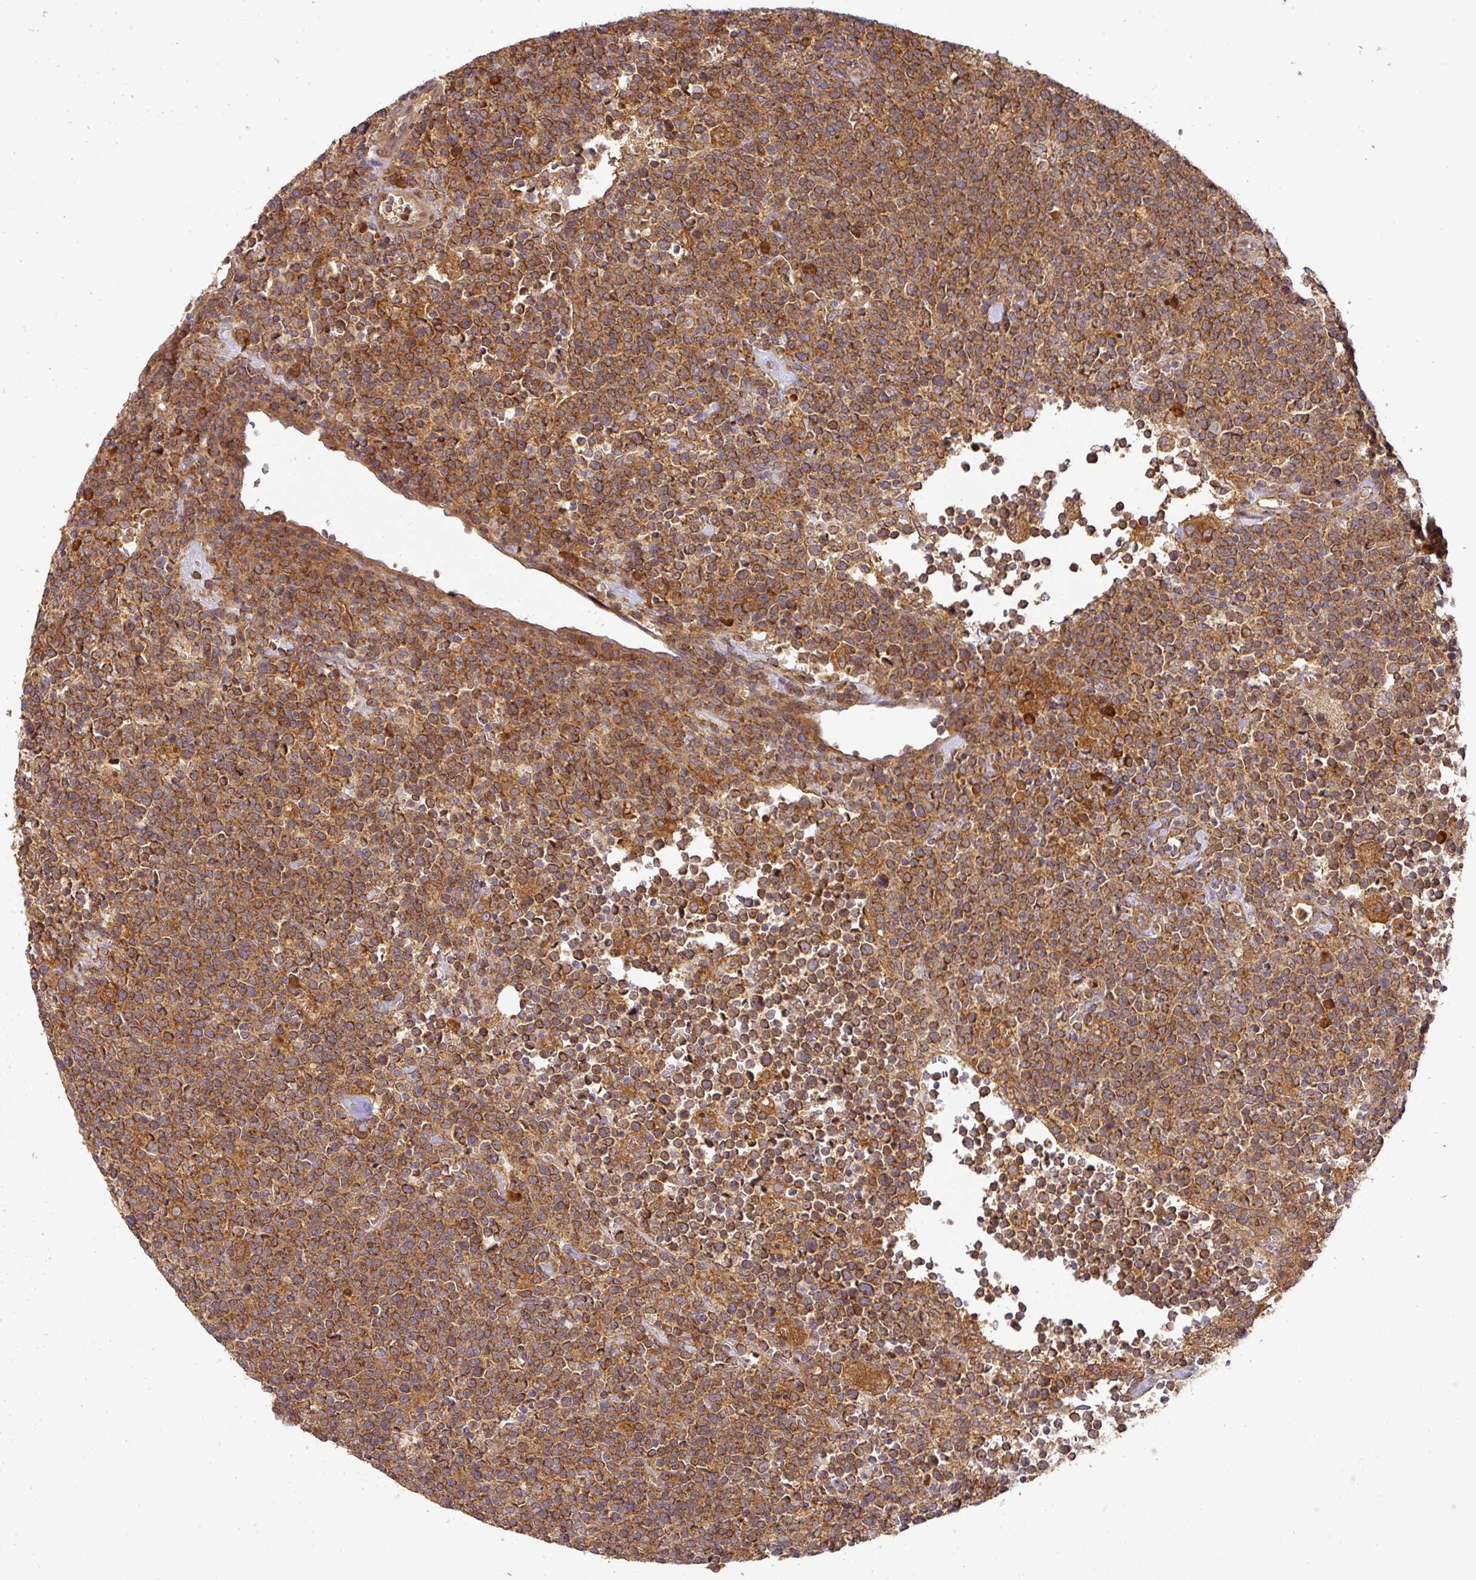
{"staining": {"intensity": "moderate", "quantity": ">75%", "location": "cytoplasmic/membranous"}, "tissue": "lymphoma", "cell_type": "Tumor cells", "image_type": "cancer", "snomed": [{"axis": "morphology", "description": "Malignant lymphoma, non-Hodgkin's type, High grade"}, {"axis": "topography", "description": "Lymph node"}], "caption": "About >75% of tumor cells in malignant lymphoma, non-Hodgkin's type (high-grade) reveal moderate cytoplasmic/membranous protein staining as visualized by brown immunohistochemical staining.", "gene": "MALSU1", "patient": {"sex": "male", "age": 61}}